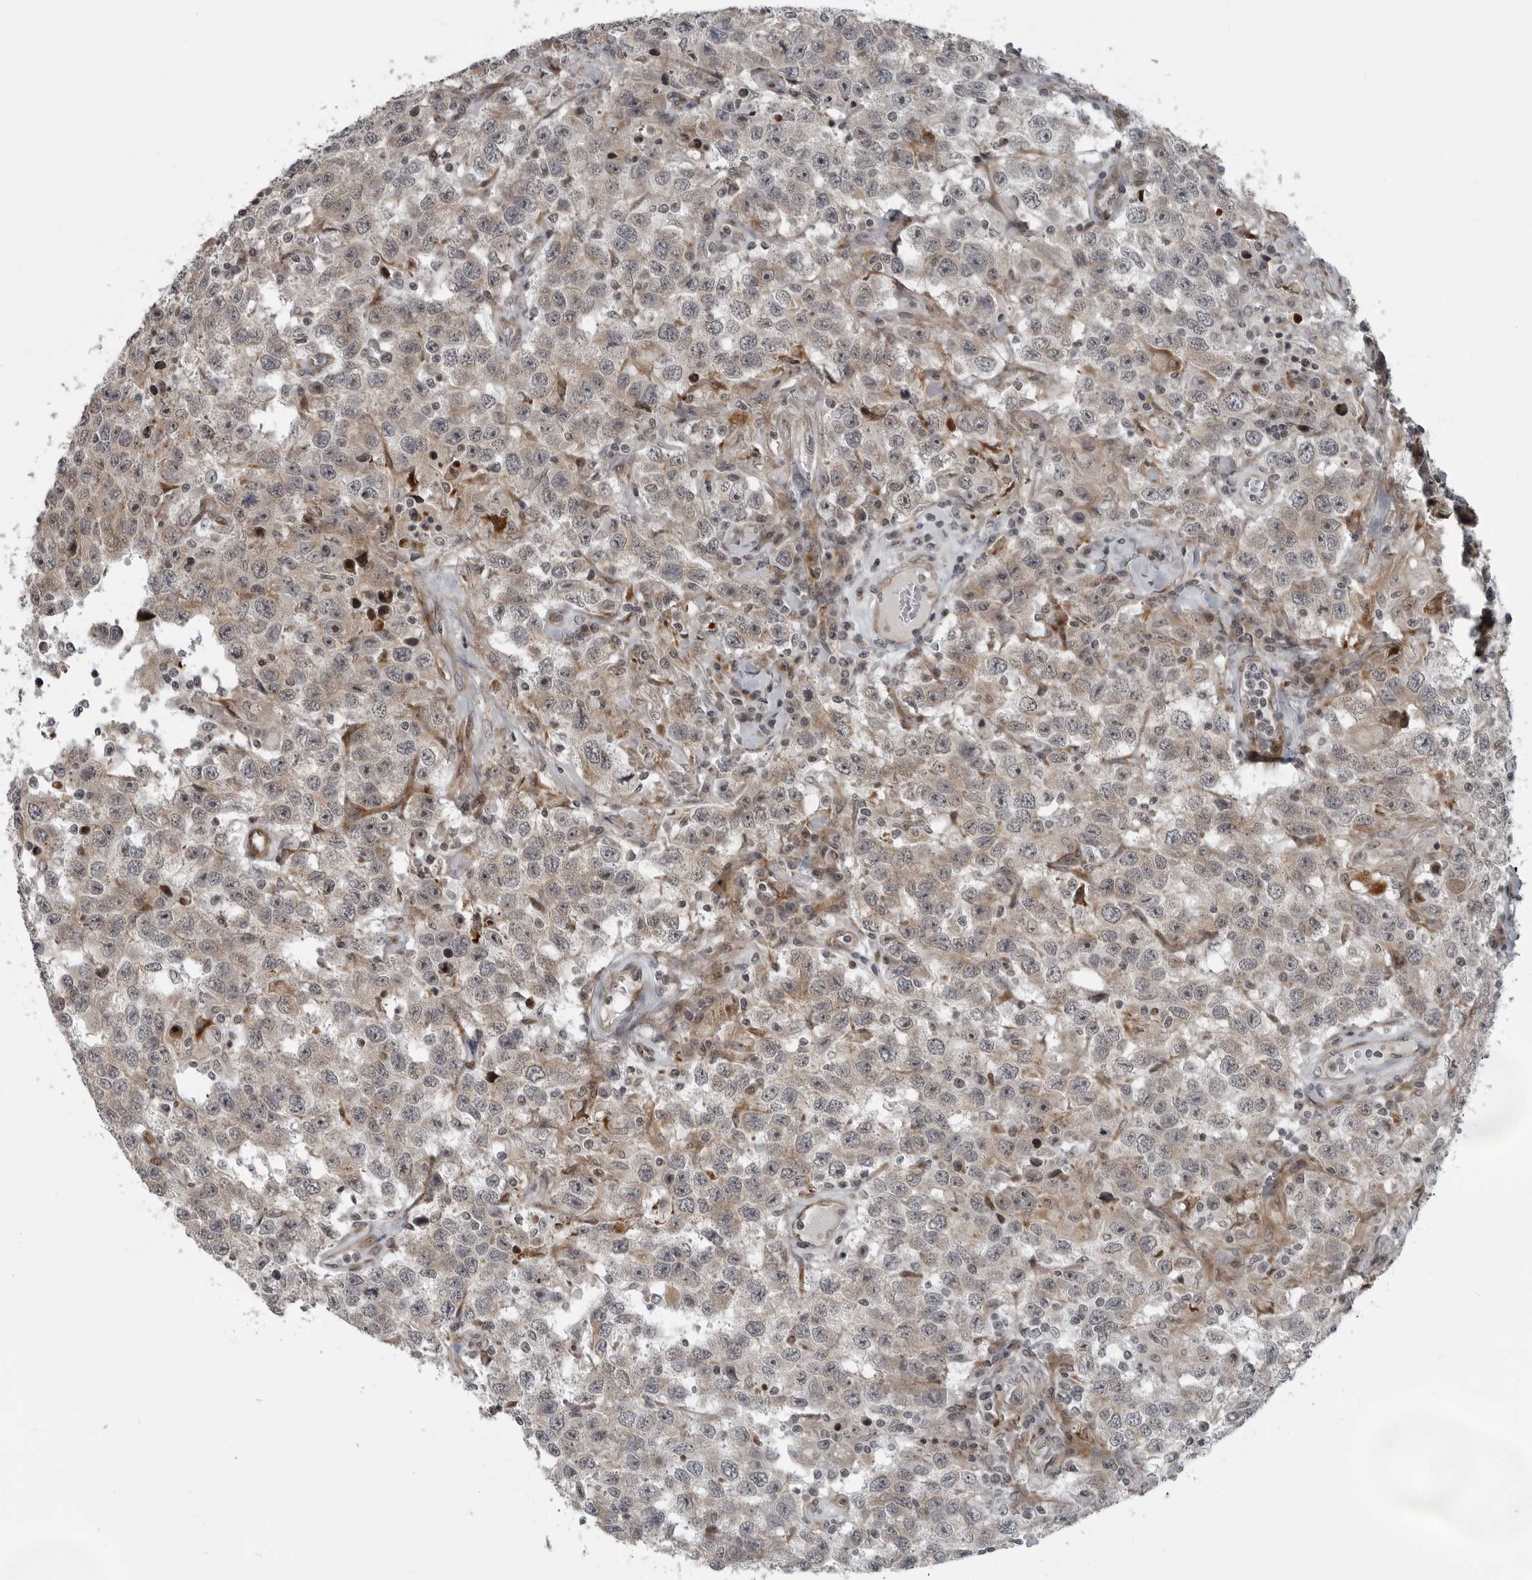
{"staining": {"intensity": "weak", "quantity": "25%-75%", "location": "cytoplasmic/membranous"}, "tissue": "testis cancer", "cell_type": "Tumor cells", "image_type": "cancer", "snomed": [{"axis": "morphology", "description": "Seminoma, NOS"}, {"axis": "topography", "description": "Testis"}], "caption": "Testis cancer (seminoma) tissue demonstrates weak cytoplasmic/membranous expression in approximately 25%-75% of tumor cells, visualized by immunohistochemistry.", "gene": "FAM102B", "patient": {"sex": "male", "age": 41}}